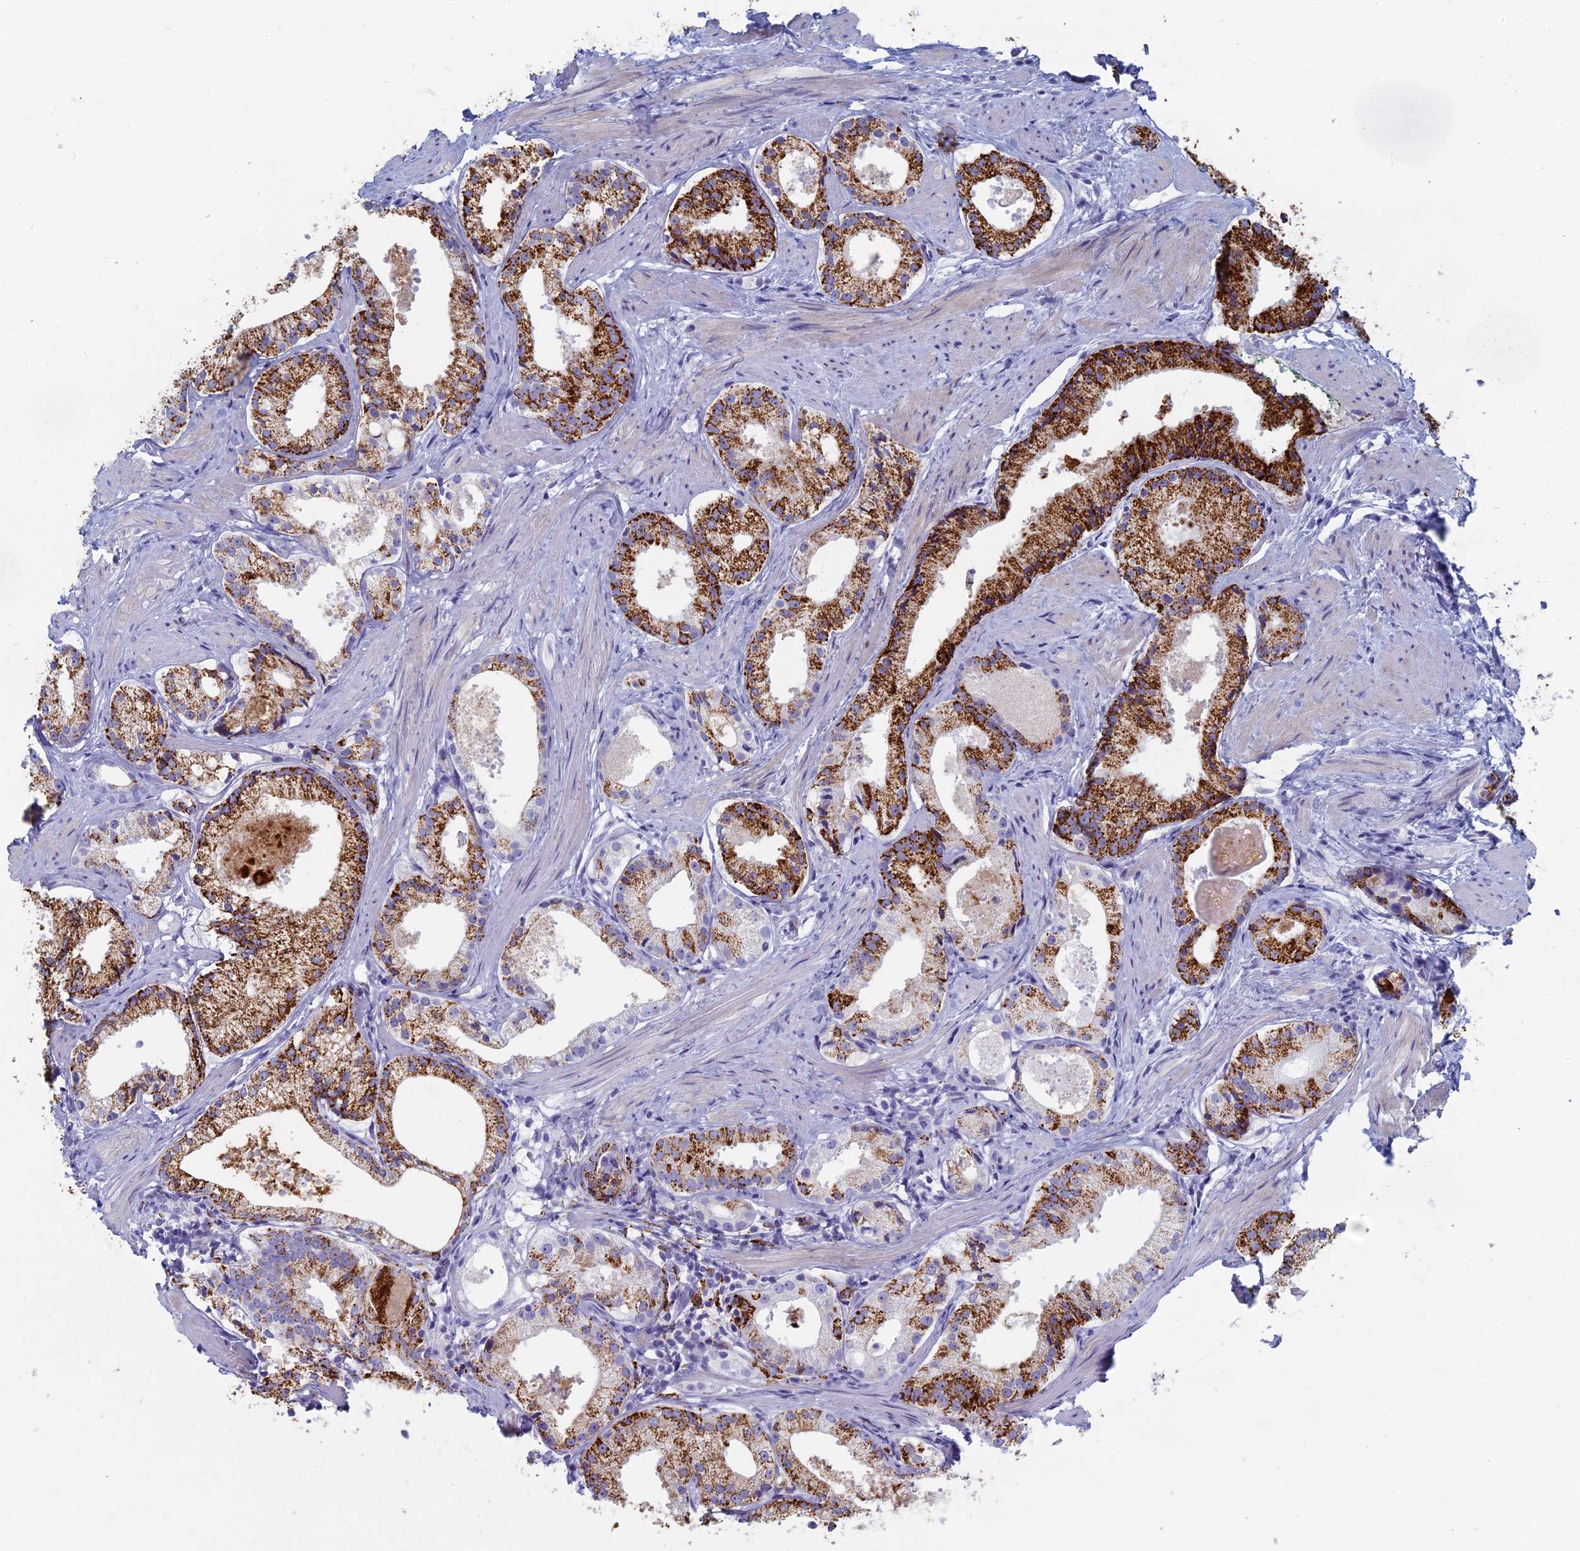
{"staining": {"intensity": "strong", "quantity": ">75%", "location": "cytoplasmic/membranous"}, "tissue": "prostate cancer", "cell_type": "Tumor cells", "image_type": "cancer", "snomed": [{"axis": "morphology", "description": "Adenocarcinoma, Low grade"}, {"axis": "topography", "description": "Prostate"}], "caption": "A brown stain labels strong cytoplasmic/membranous staining of a protein in human adenocarcinoma (low-grade) (prostate) tumor cells. Nuclei are stained in blue.", "gene": "ALMS1", "patient": {"sex": "male", "age": 57}}